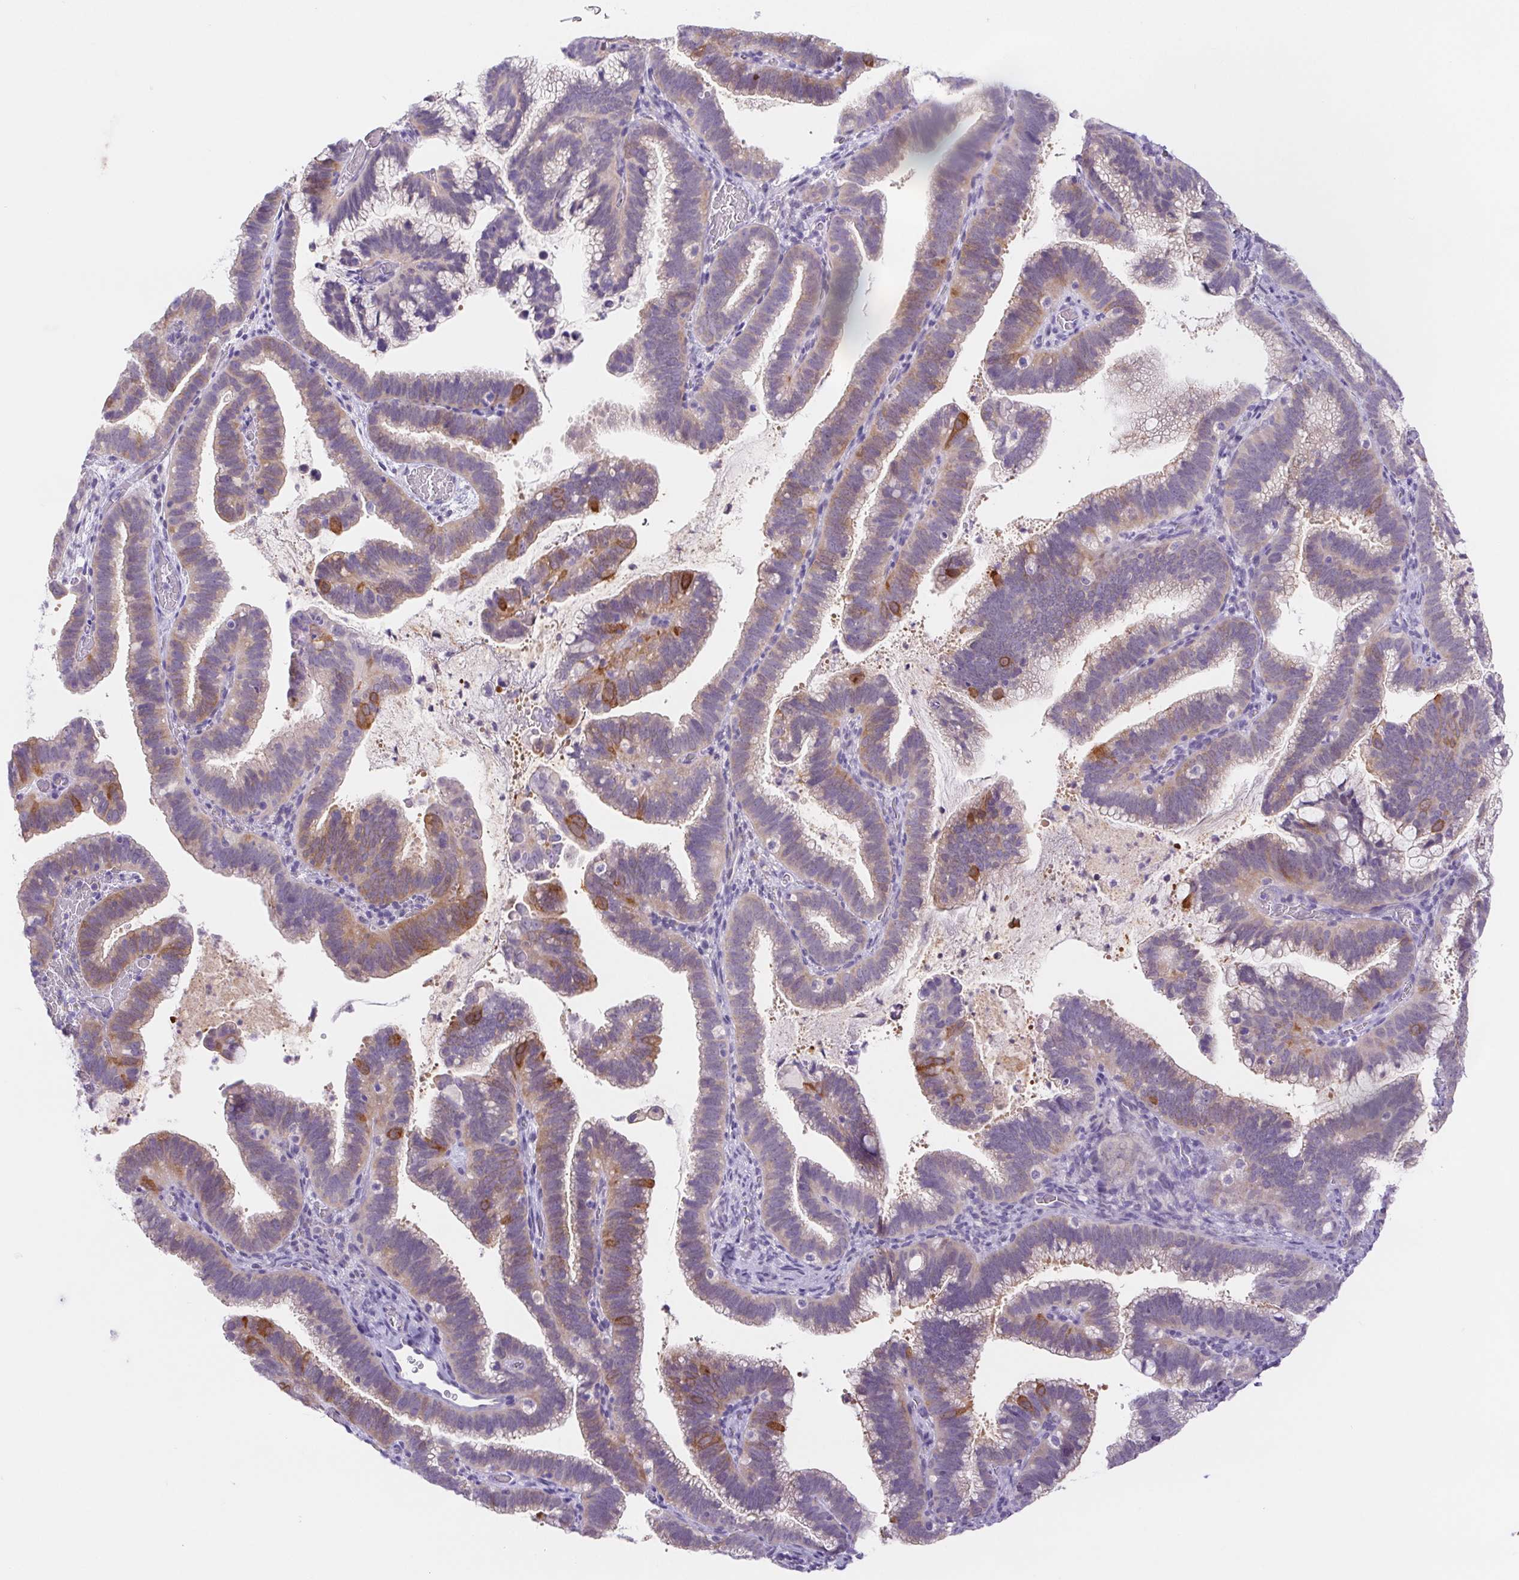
{"staining": {"intensity": "moderate", "quantity": "<25%", "location": "cytoplasmic/membranous"}, "tissue": "cervical cancer", "cell_type": "Tumor cells", "image_type": "cancer", "snomed": [{"axis": "morphology", "description": "Adenocarcinoma, NOS"}, {"axis": "topography", "description": "Cervix"}], "caption": "Tumor cells show low levels of moderate cytoplasmic/membranous expression in about <25% of cells in human cervical cancer (adenocarcinoma).", "gene": "DYNC2LI1", "patient": {"sex": "female", "age": 61}}